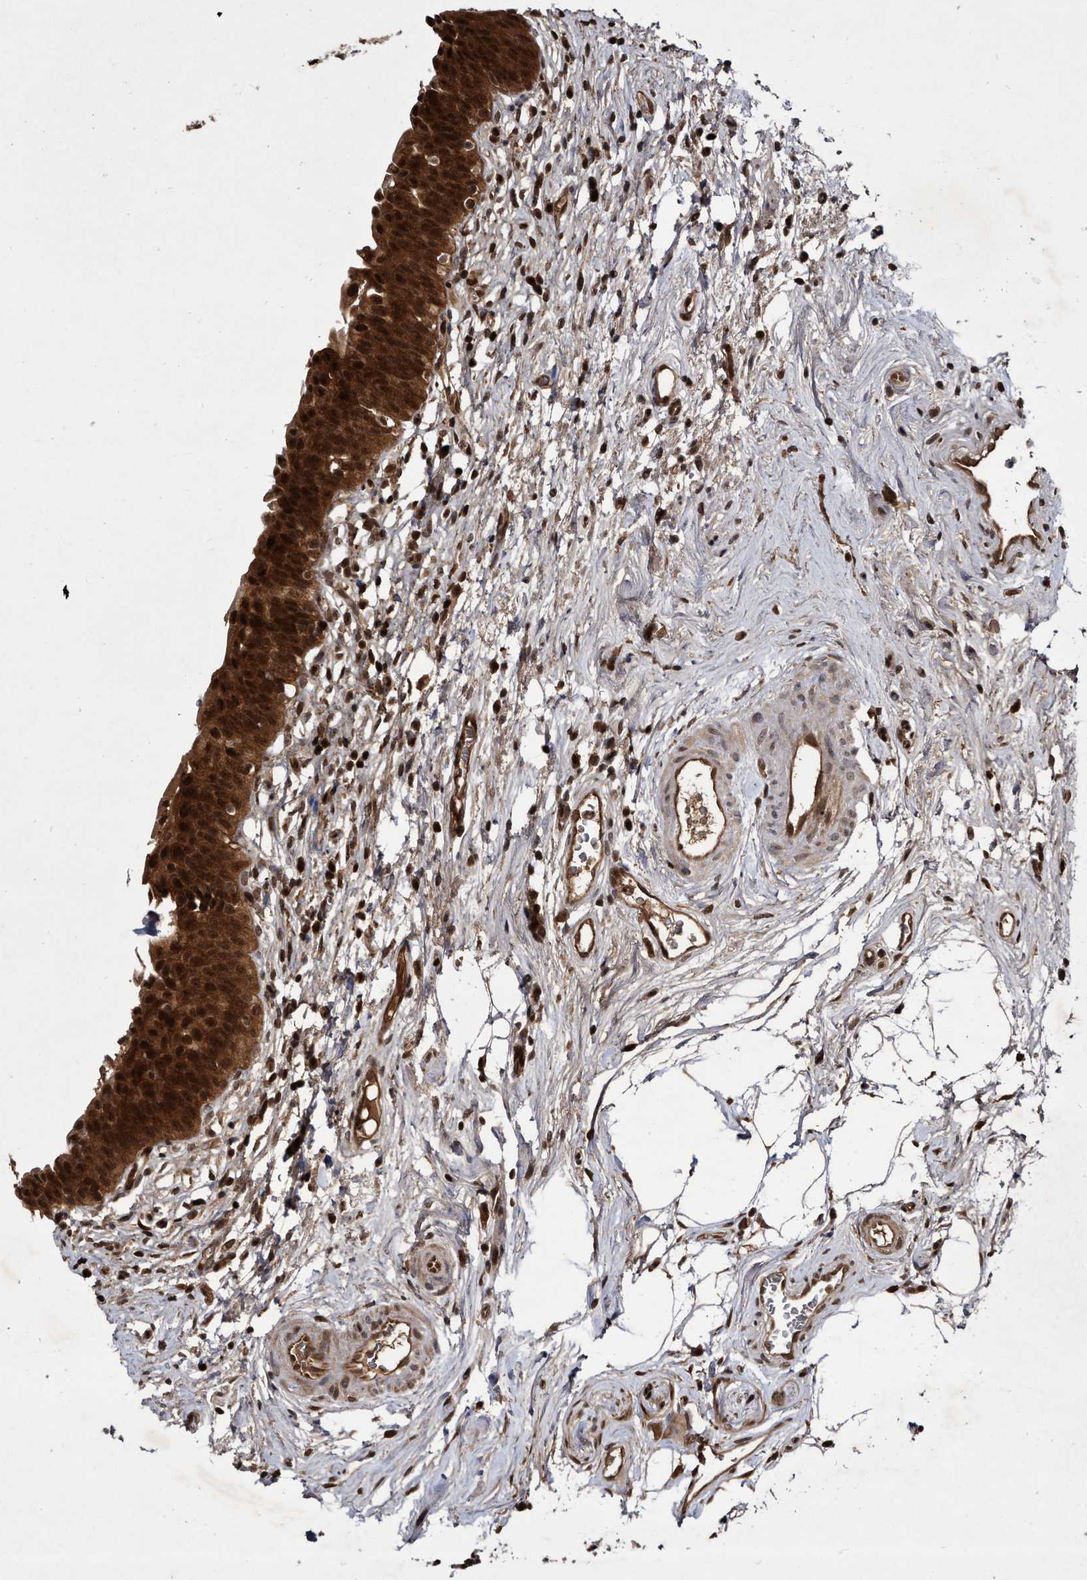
{"staining": {"intensity": "strong", "quantity": ">75%", "location": "cytoplasmic/membranous,nuclear"}, "tissue": "urinary bladder", "cell_type": "Urothelial cells", "image_type": "normal", "snomed": [{"axis": "morphology", "description": "Normal tissue, NOS"}, {"axis": "topography", "description": "Urinary bladder"}], "caption": "A high amount of strong cytoplasmic/membranous,nuclear positivity is identified in about >75% of urothelial cells in unremarkable urinary bladder. (DAB (3,3'-diaminobenzidine) IHC with brightfield microscopy, high magnification).", "gene": "RAD23B", "patient": {"sex": "male", "age": 83}}